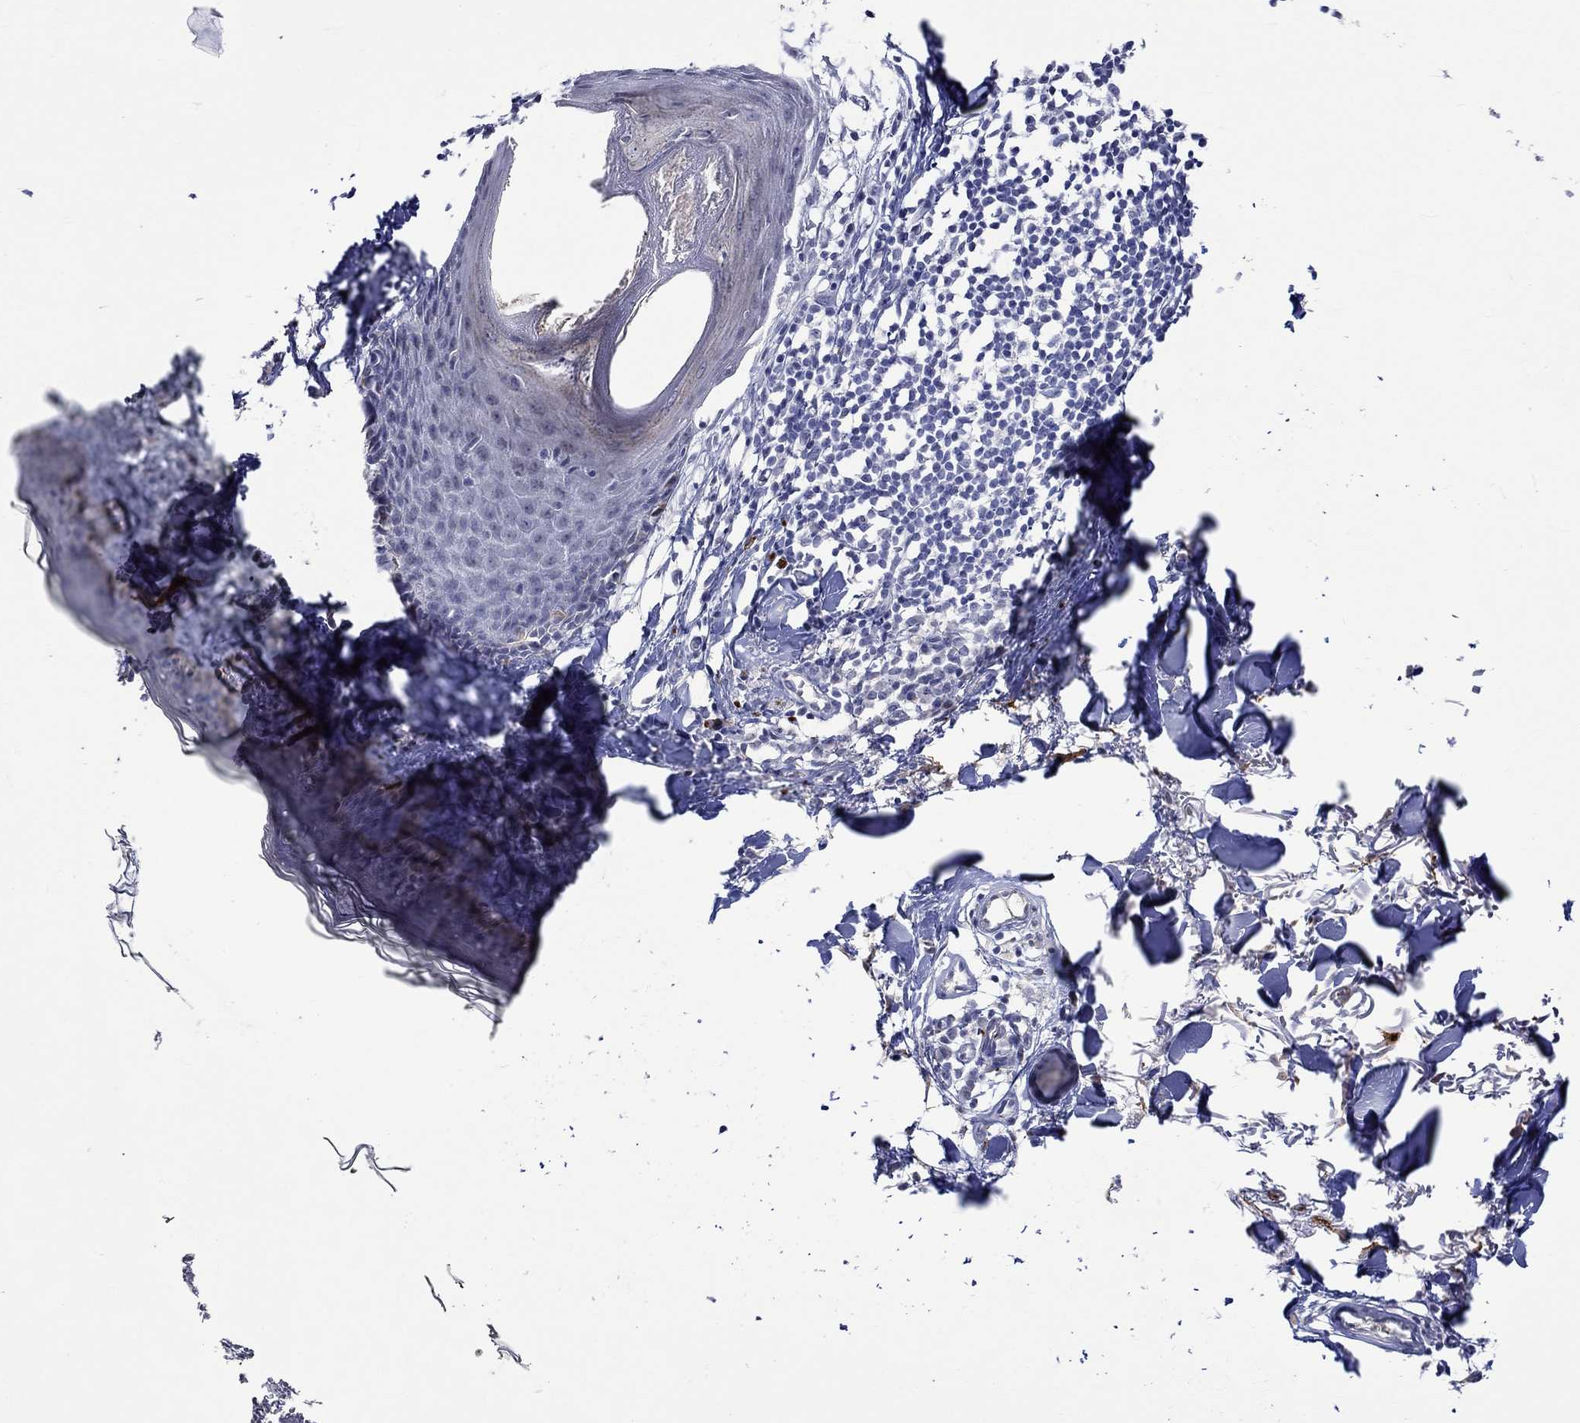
{"staining": {"intensity": "negative", "quantity": "none", "location": "none"}, "tissue": "skin", "cell_type": "Fibroblasts", "image_type": "normal", "snomed": [{"axis": "morphology", "description": "Normal tissue, NOS"}, {"axis": "topography", "description": "Skin"}], "caption": "High power microscopy photomicrograph of an immunohistochemistry micrograph of benign skin, revealing no significant staining in fibroblasts.", "gene": "CRYAB", "patient": {"sex": "male", "age": 76}}